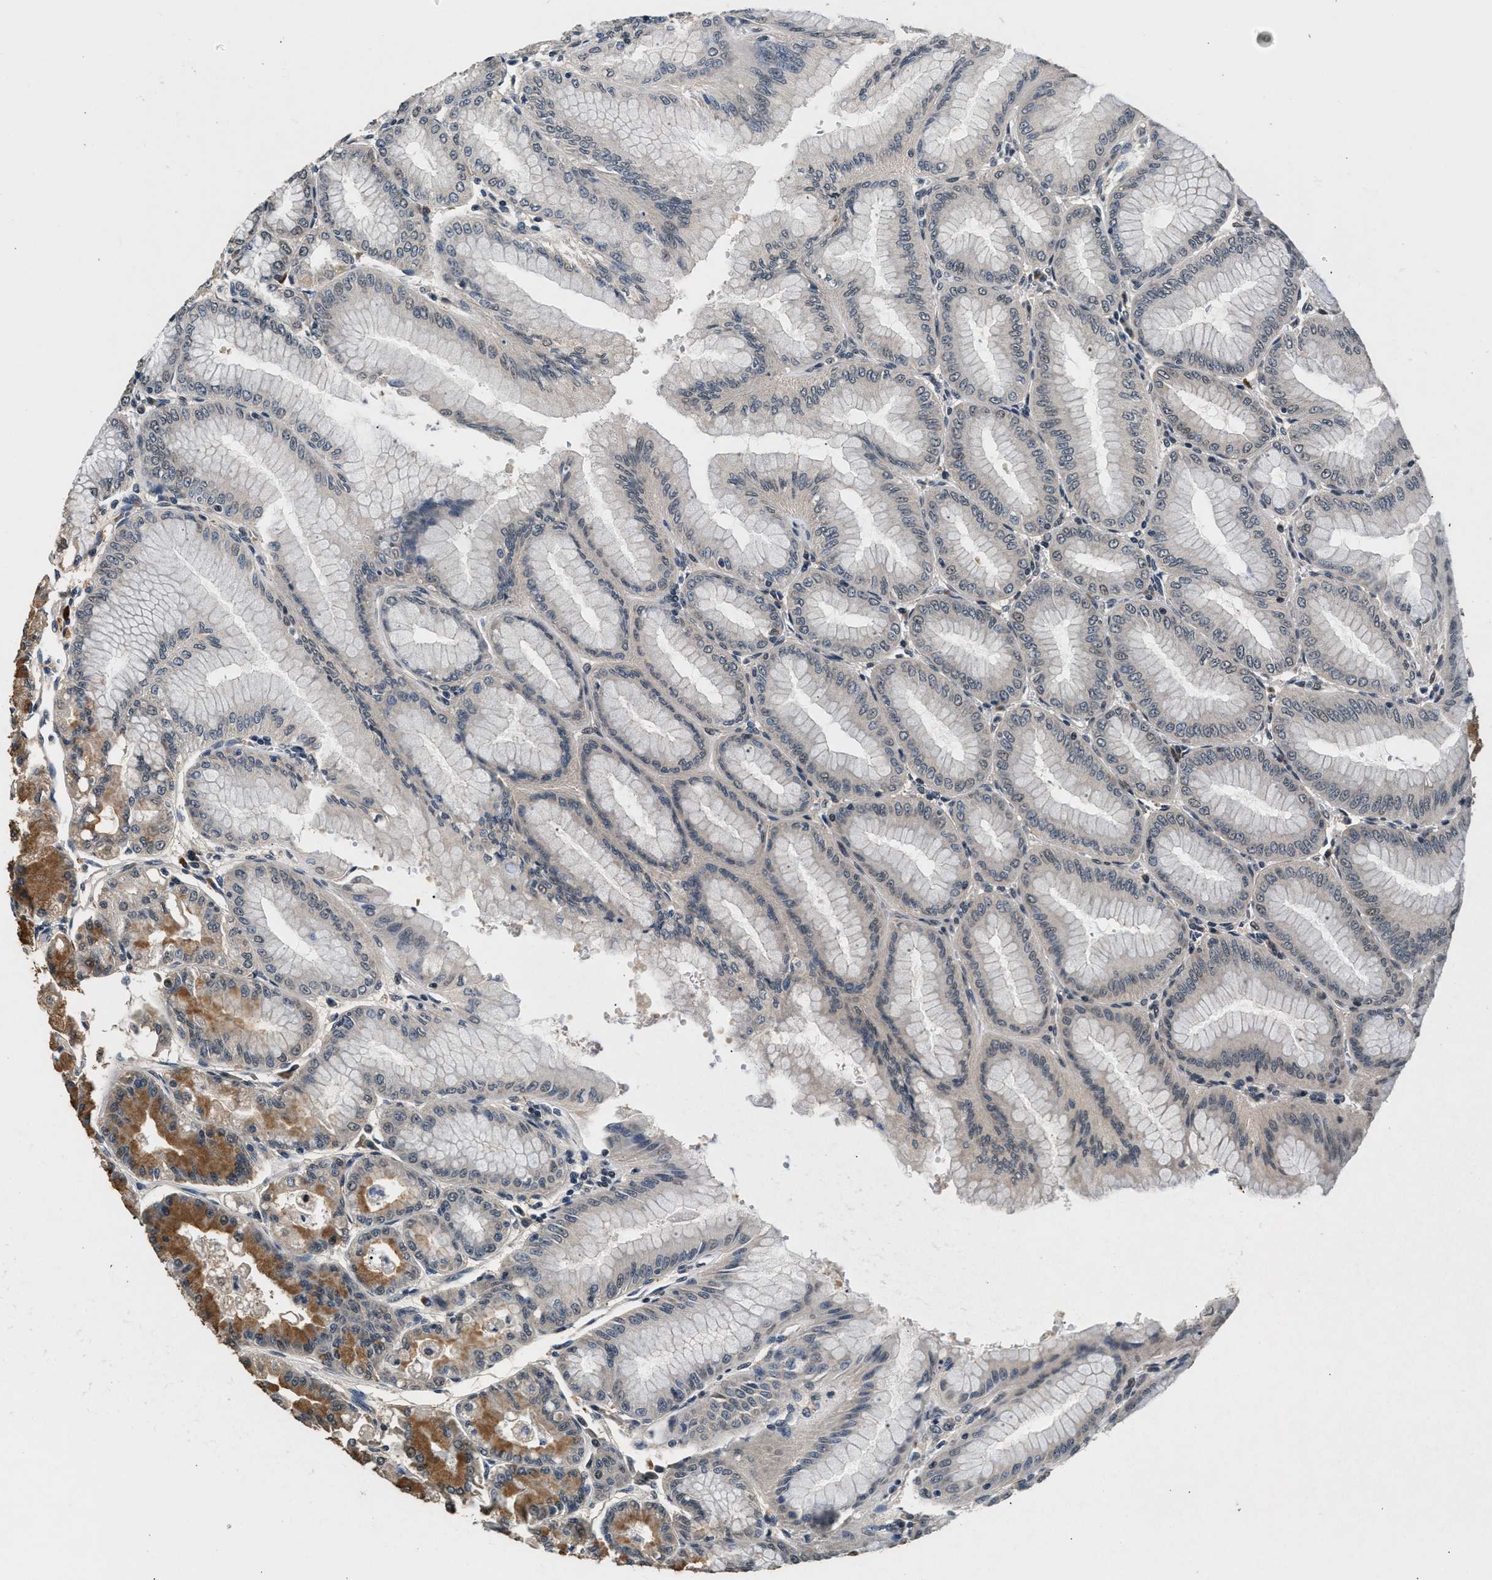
{"staining": {"intensity": "moderate", "quantity": "25%-75%", "location": "cytoplasmic/membranous,nuclear"}, "tissue": "stomach", "cell_type": "Glandular cells", "image_type": "normal", "snomed": [{"axis": "morphology", "description": "Normal tissue, NOS"}, {"axis": "topography", "description": "Stomach, lower"}], "caption": "DAB (3,3'-diaminobenzidine) immunohistochemical staining of unremarkable stomach exhibits moderate cytoplasmic/membranous,nuclear protein staining in about 25%-75% of glandular cells. The staining was performed using DAB (3,3'-diaminobenzidine) to visualize the protein expression in brown, while the nuclei were stained in blue with hematoxylin (Magnification: 20x).", "gene": "RBM33", "patient": {"sex": "male", "age": 71}}